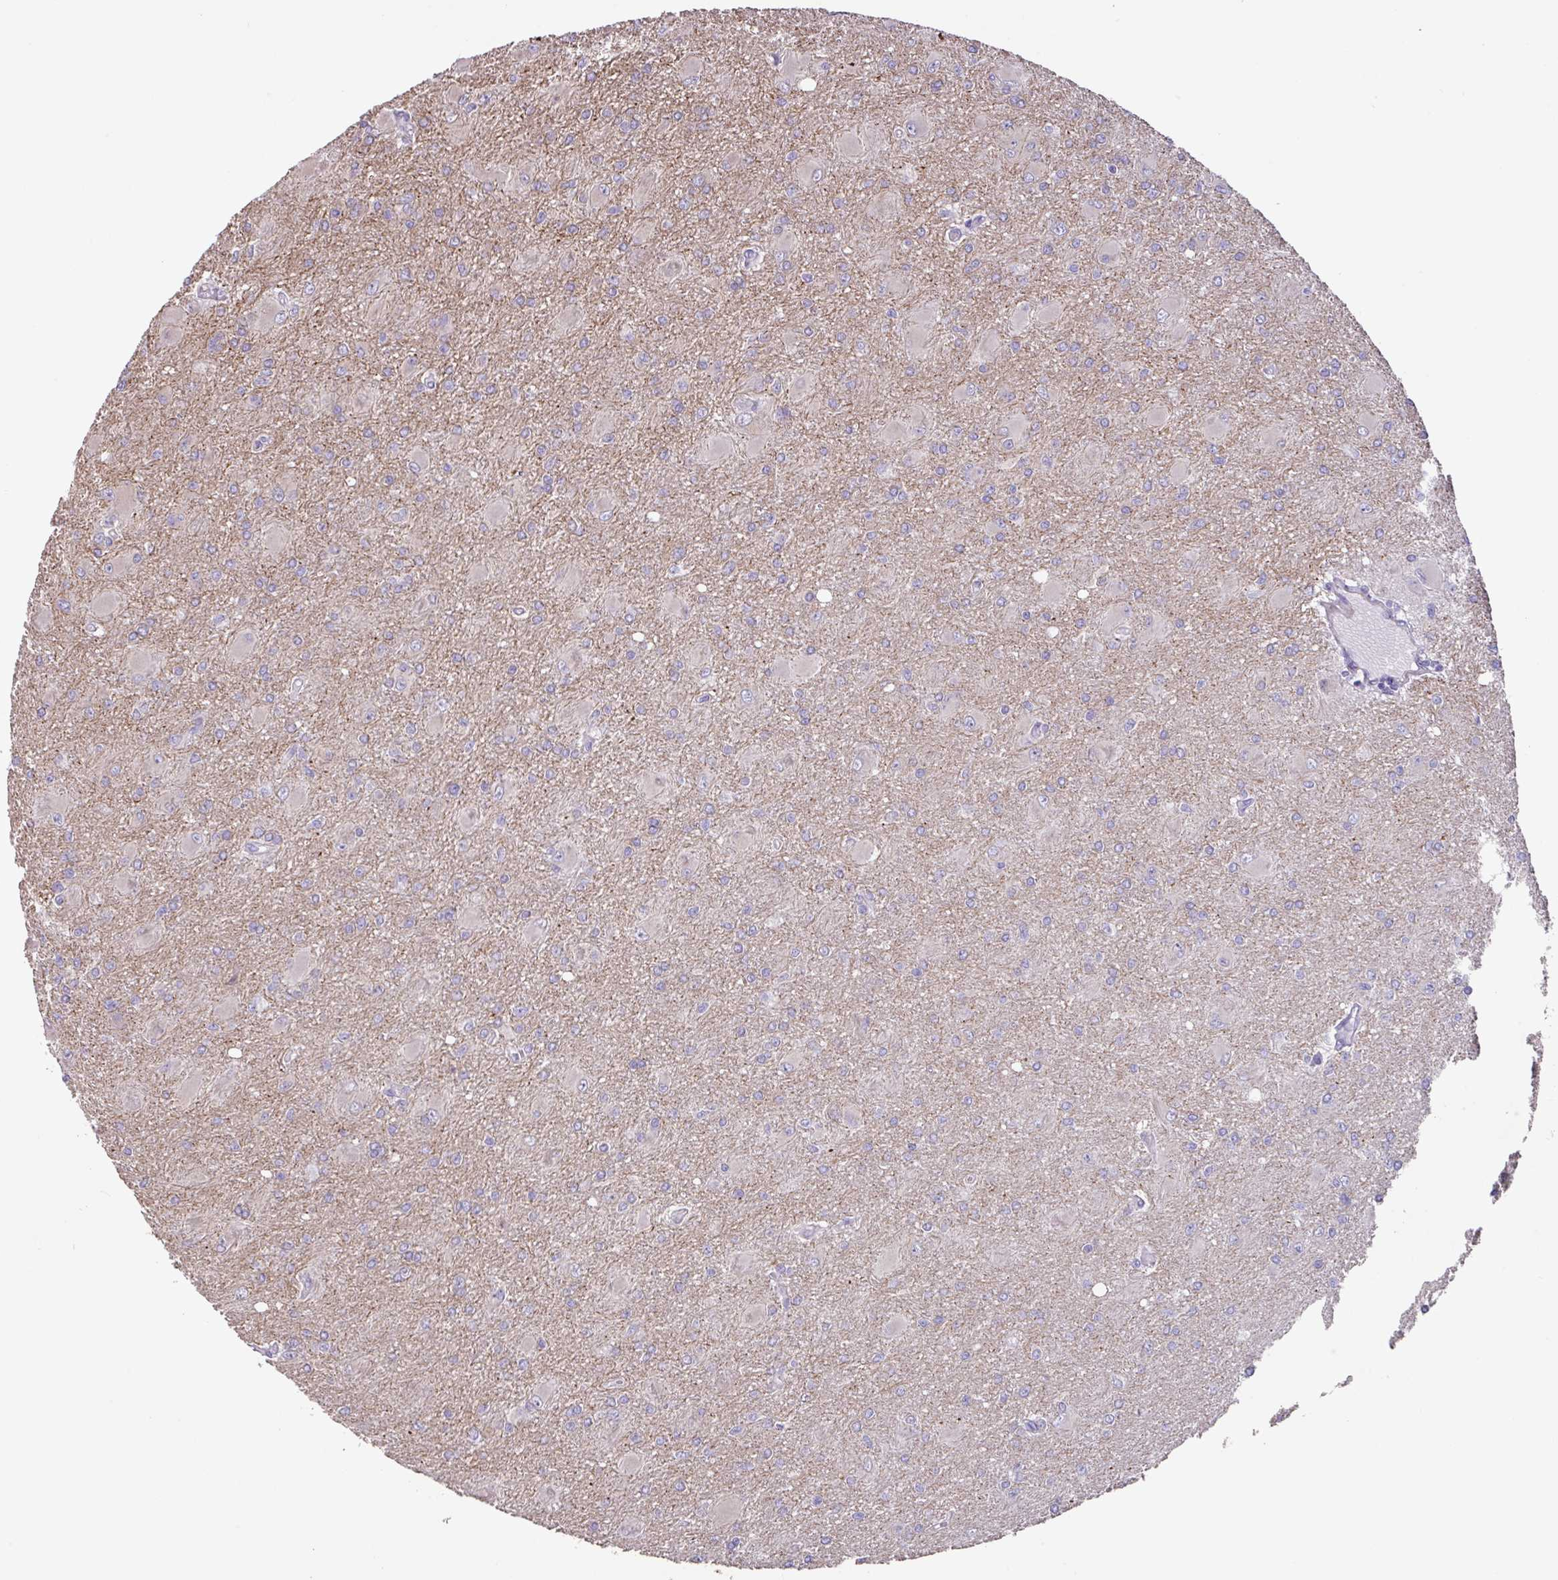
{"staining": {"intensity": "moderate", "quantity": "<25%", "location": "cytoplasmic/membranous"}, "tissue": "glioma", "cell_type": "Tumor cells", "image_type": "cancer", "snomed": [{"axis": "morphology", "description": "Glioma, malignant, High grade"}, {"axis": "topography", "description": "Brain"}], "caption": "Protein positivity by IHC exhibits moderate cytoplasmic/membranous expression in approximately <25% of tumor cells in malignant glioma (high-grade).", "gene": "MRRF", "patient": {"sex": "male", "age": 67}}